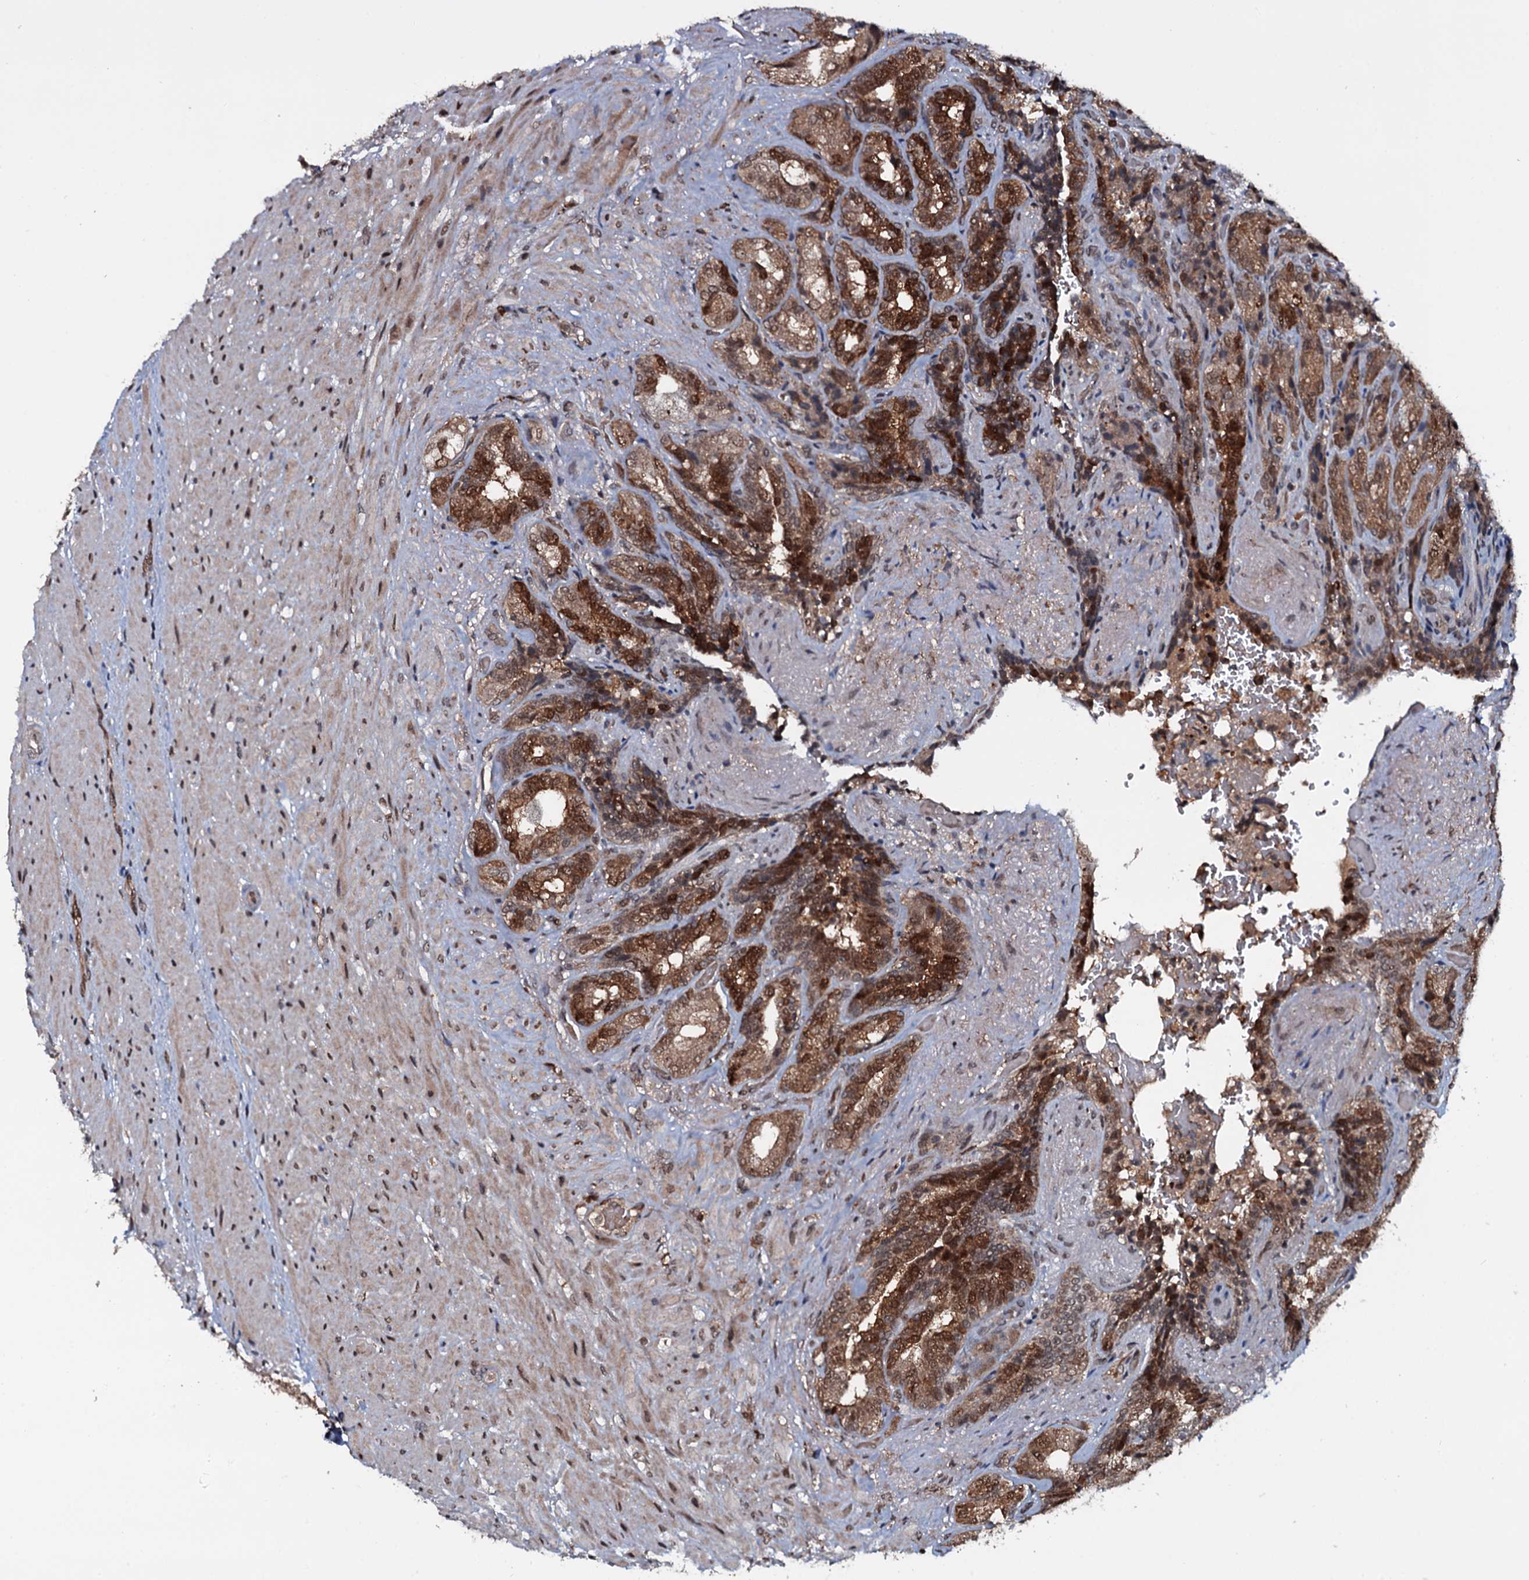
{"staining": {"intensity": "strong", "quantity": ">75%", "location": "cytoplasmic/membranous,nuclear"}, "tissue": "seminal vesicle", "cell_type": "Glandular cells", "image_type": "normal", "snomed": [{"axis": "morphology", "description": "Normal tissue, NOS"}, {"axis": "topography", "description": "Seminal veicle"}, {"axis": "topography", "description": "Peripheral nerve tissue"}], "caption": "Brown immunohistochemical staining in benign human seminal vesicle demonstrates strong cytoplasmic/membranous,nuclear positivity in approximately >75% of glandular cells. The staining was performed using DAB (3,3'-diaminobenzidine), with brown indicating positive protein expression. Nuclei are stained blue with hematoxylin.", "gene": "HDDC3", "patient": {"sex": "male", "age": 63}}